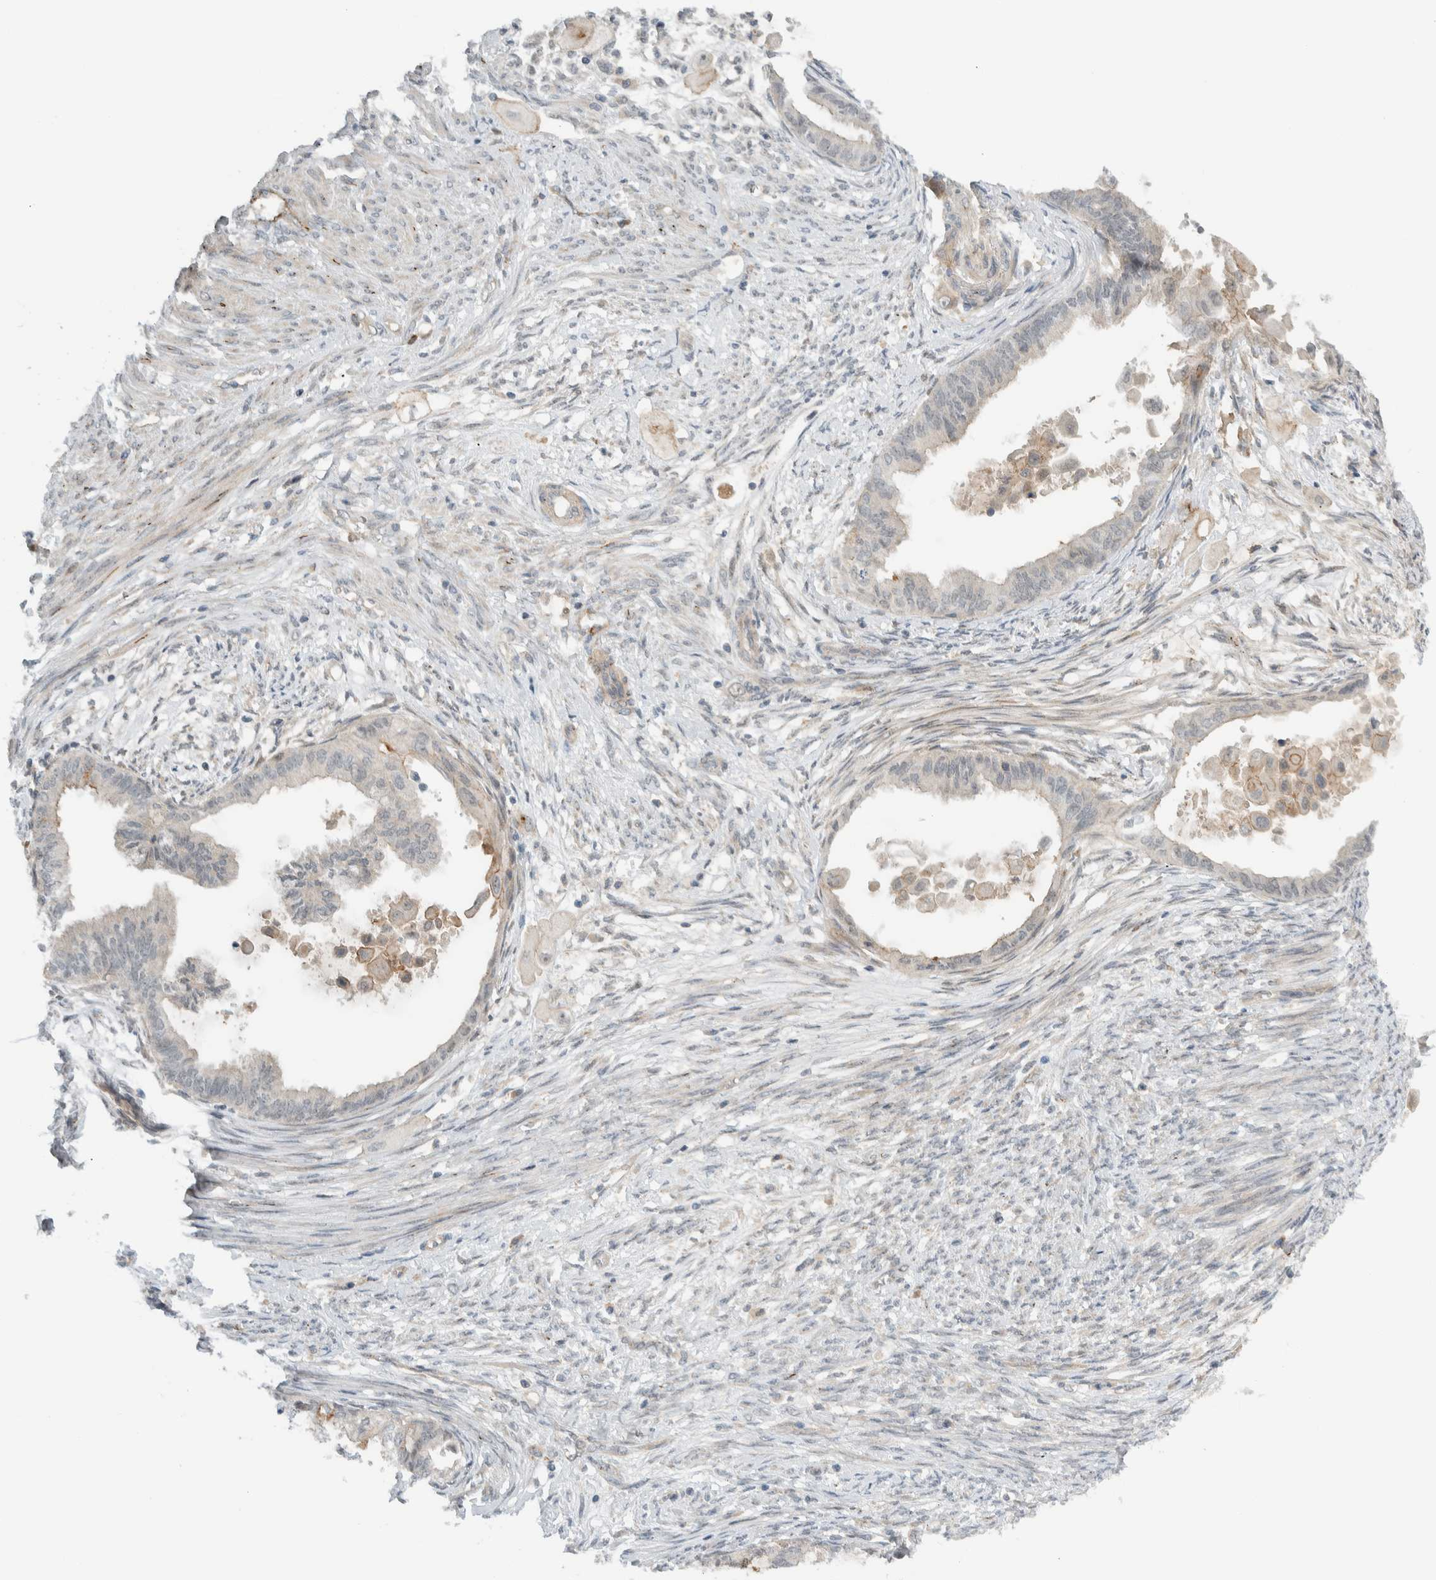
{"staining": {"intensity": "negative", "quantity": "none", "location": "none"}, "tissue": "cervical cancer", "cell_type": "Tumor cells", "image_type": "cancer", "snomed": [{"axis": "morphology", "description": "Normal tissue, NOS"}, {"axis": "morphology", "description": "Adenocarcinoma, NOS"}, {"axis": "topography", "description": "Cervix"}, {"axis": "topography", "description": "Endometrium"}], "caption": "Protein analysis of cervical cancer demonstrates no significant expression in tumor cells.", "gene": "MPRIP", "patient": {"sex": "female", "age": 86}}